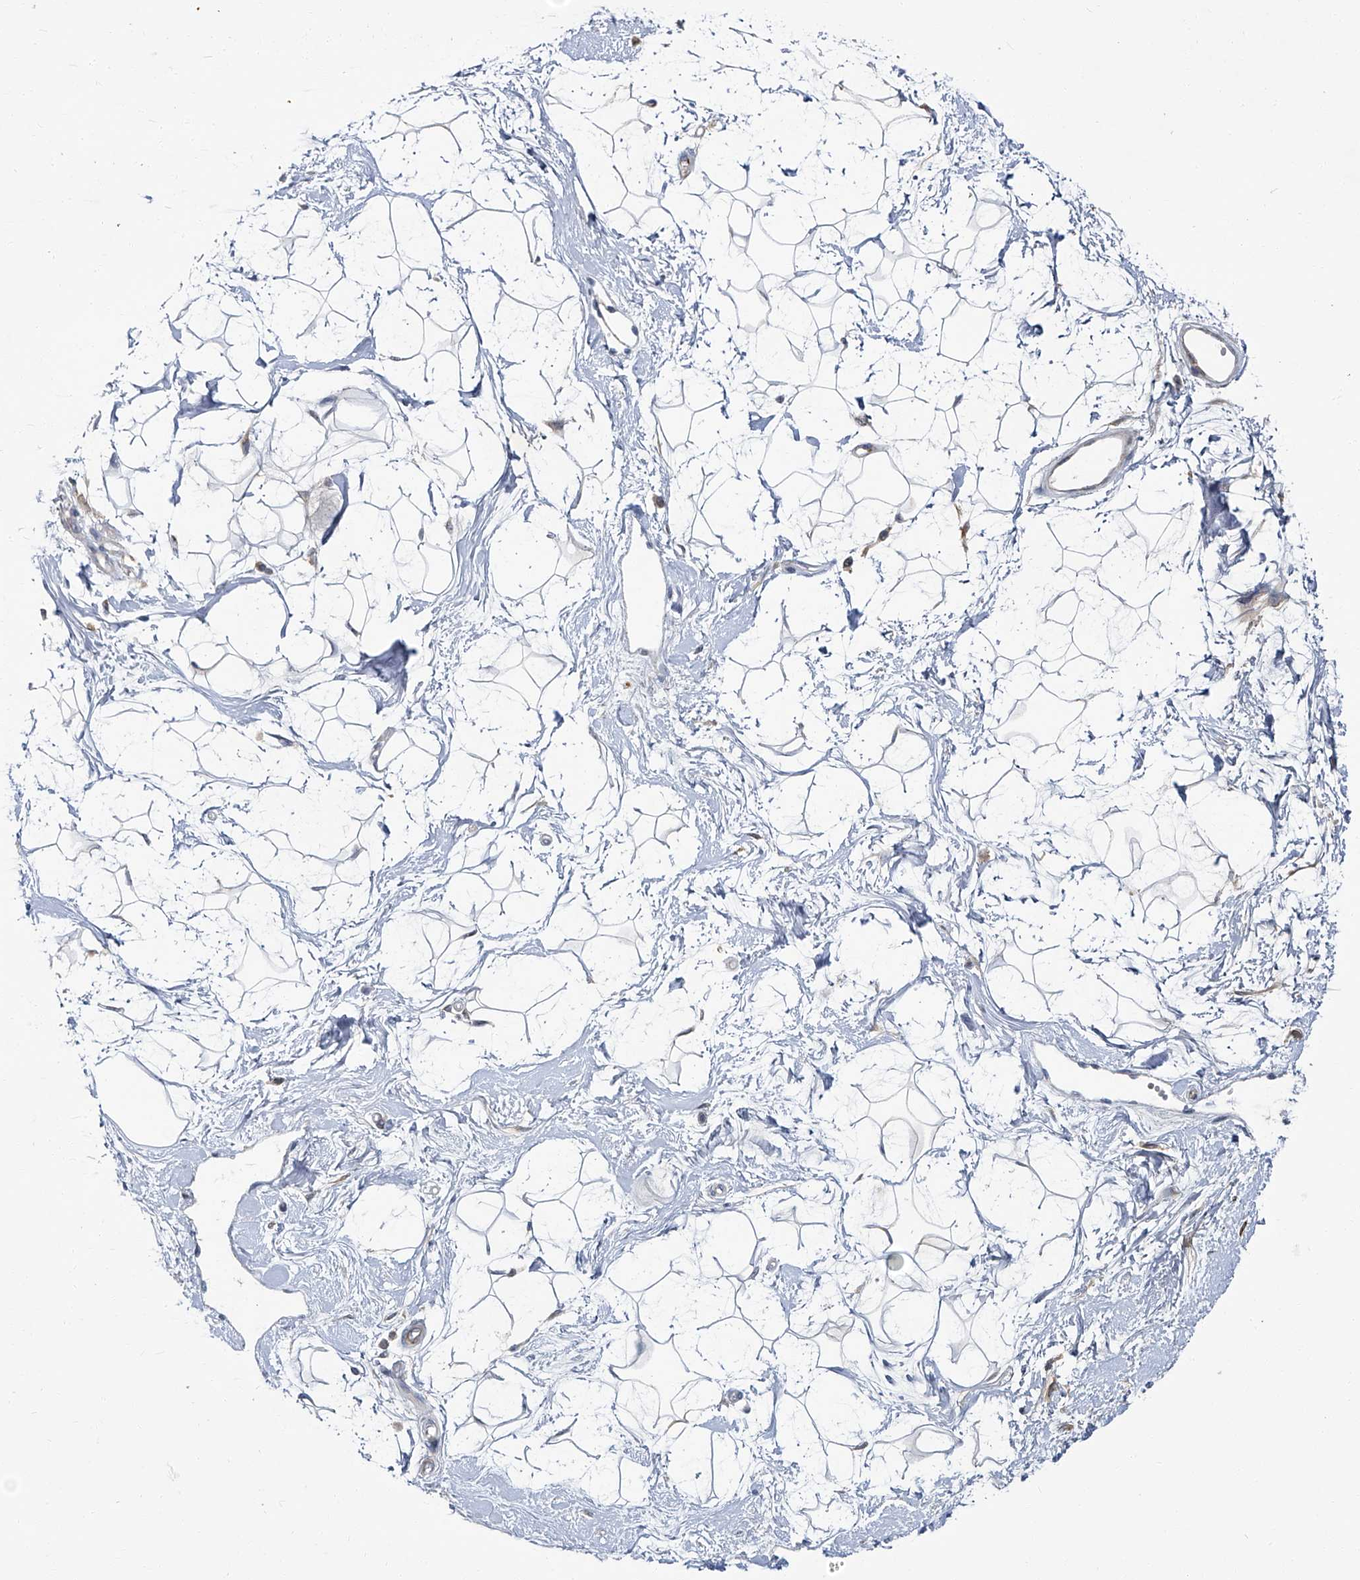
{"staining": {"intensity": "negative", "quantity": "none", "location": "none"}, "tissue": "breast", "cell_type": "Adipocytes", "image_type": "normal", "snomed": [{"axis": "morphology", "description": "Normal tissue, NOS"}, {"axis": "topography", "description": "Breast"}], "caption": "Immunohistochemical staining of benign breast demonstrates no significant staining in adipocytes.", "gene": "AKNAD1", "patient": {"sex": "female", "age": 45}}